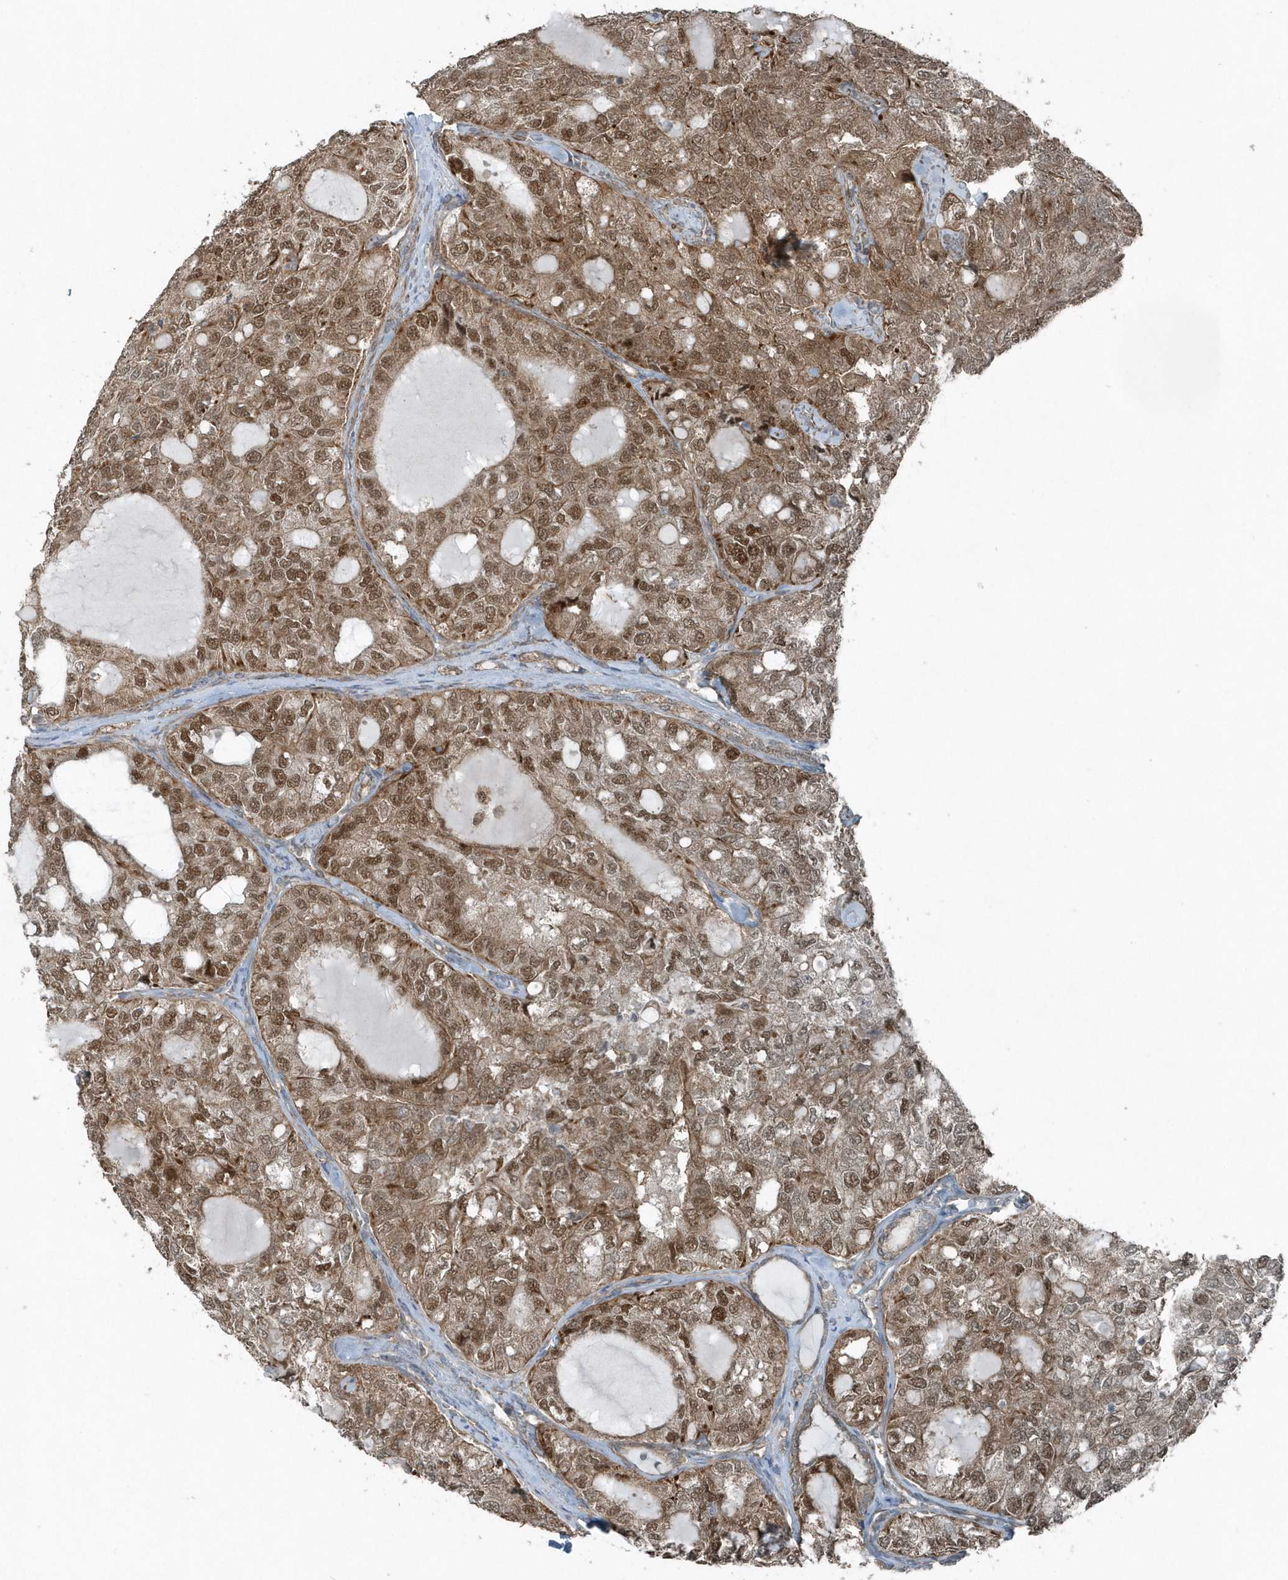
{"staining": {"intensity": "moderate", "quantity": ">75%", "location": "cytoplasmic/membranous,nuclear"}, "tissue": "thyroid cancer", "cell_type": "Tumor cells", "image_type": "cancer", "snomed": [{"axis": "morphology", "description": "Follicular adenoma carcinoma, NOS"}, {"axis": "topography", "description": "Thyroid gland"}], "caption": "Protein staining by immunohistochemistry (IHC) shows moderate cytoplasmic/membranous and nuclear positivity in about >75% of tumor cells in thyroid cancer (follicular adenoma carcinoma). (DAB = brown stain, brightfield microscopy at high magnification).", "gene": "GCC2", "patient": {"sex": "male", "age": 75}}